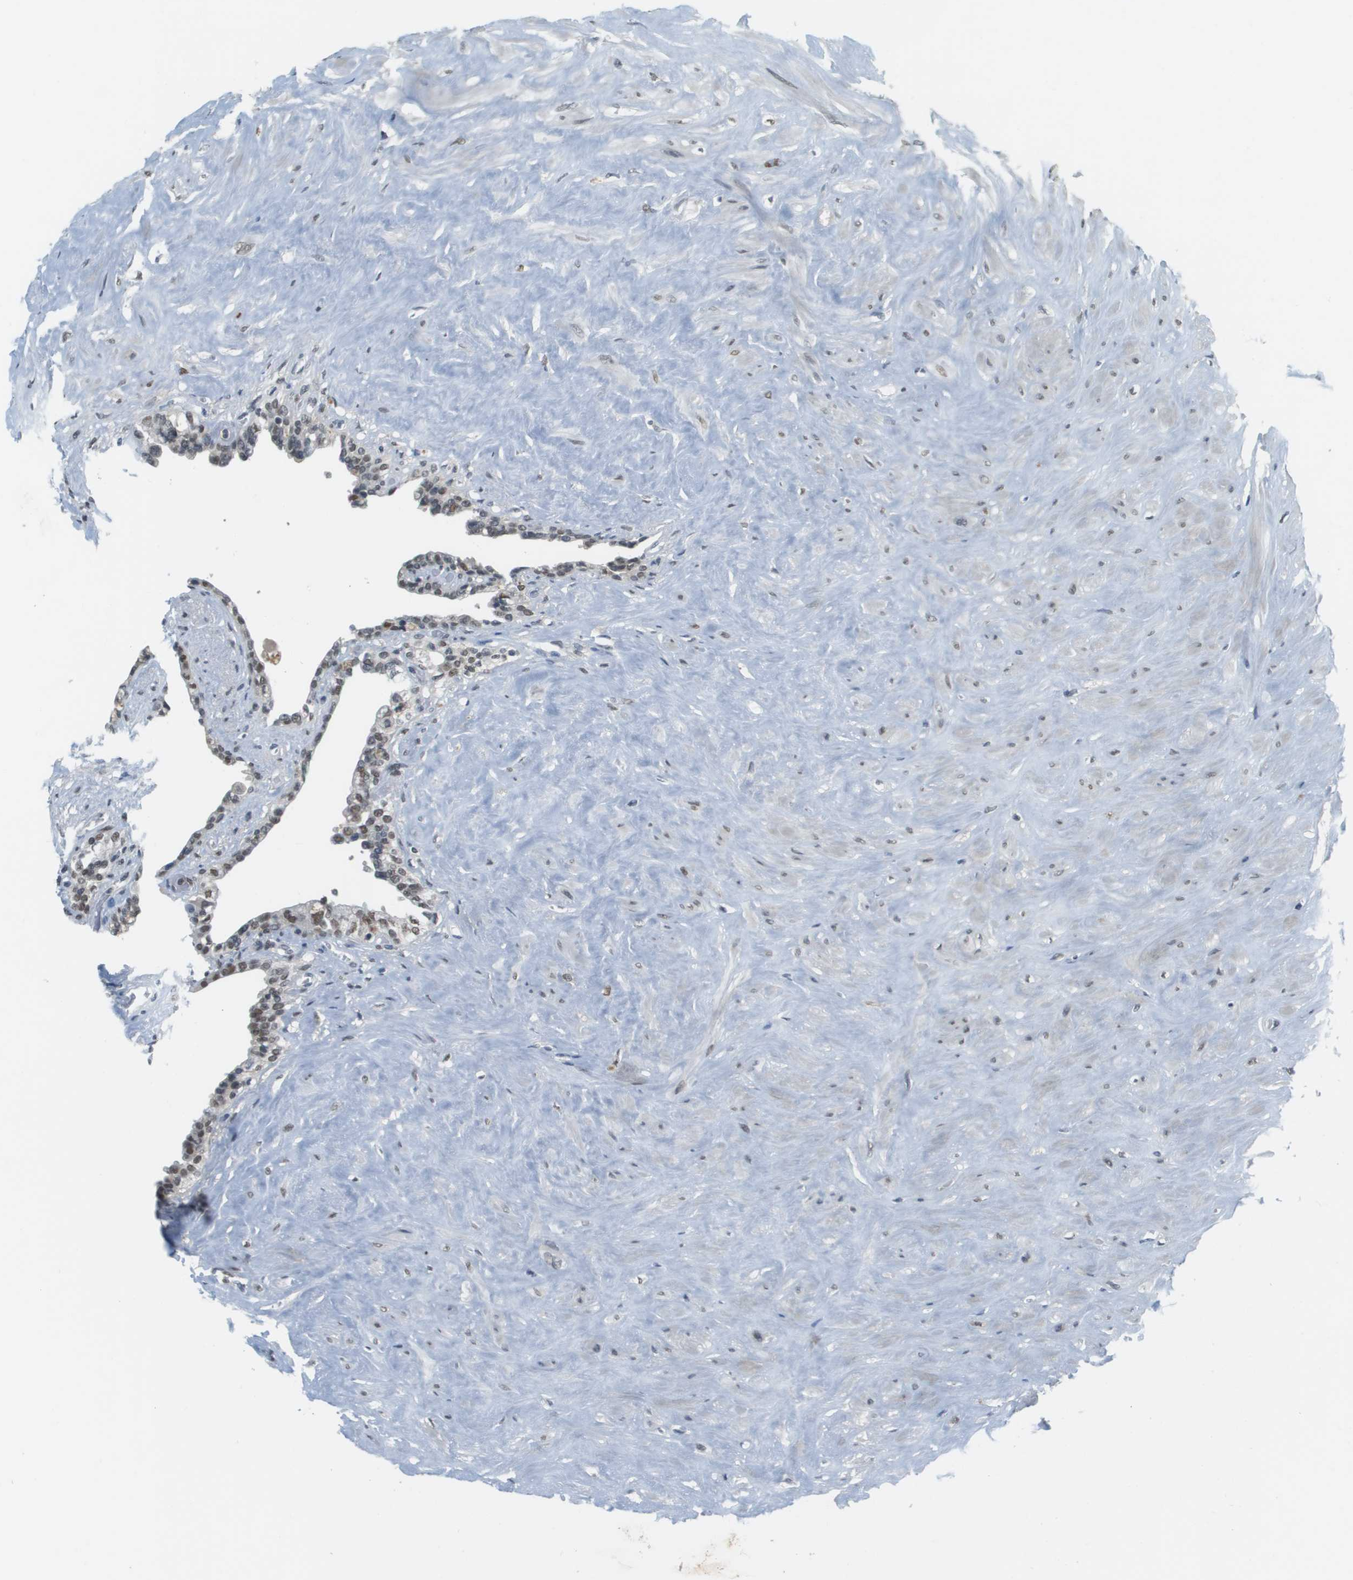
{"staining": {"intensity": "moderate", "quantity": "25%-75%", "location": "nuclear"}, "tissue": "seminal vesicle", "cell_type": "Glandular cells", "image_type": "normal", "snomed": [{"axis": "morphology", "description": "Normal tissue, NOS"}, {"axis": "topography", "description": "Seminal veicle"}], "caption": "This is a photomicrograph of immunohistochemistry (IHC) staining of benign seminal vesicle, which shows moderate expression in the nuclear of glandular cells.", "gene": "CBX5", "patient": {"sex": "male", "age": 63}}